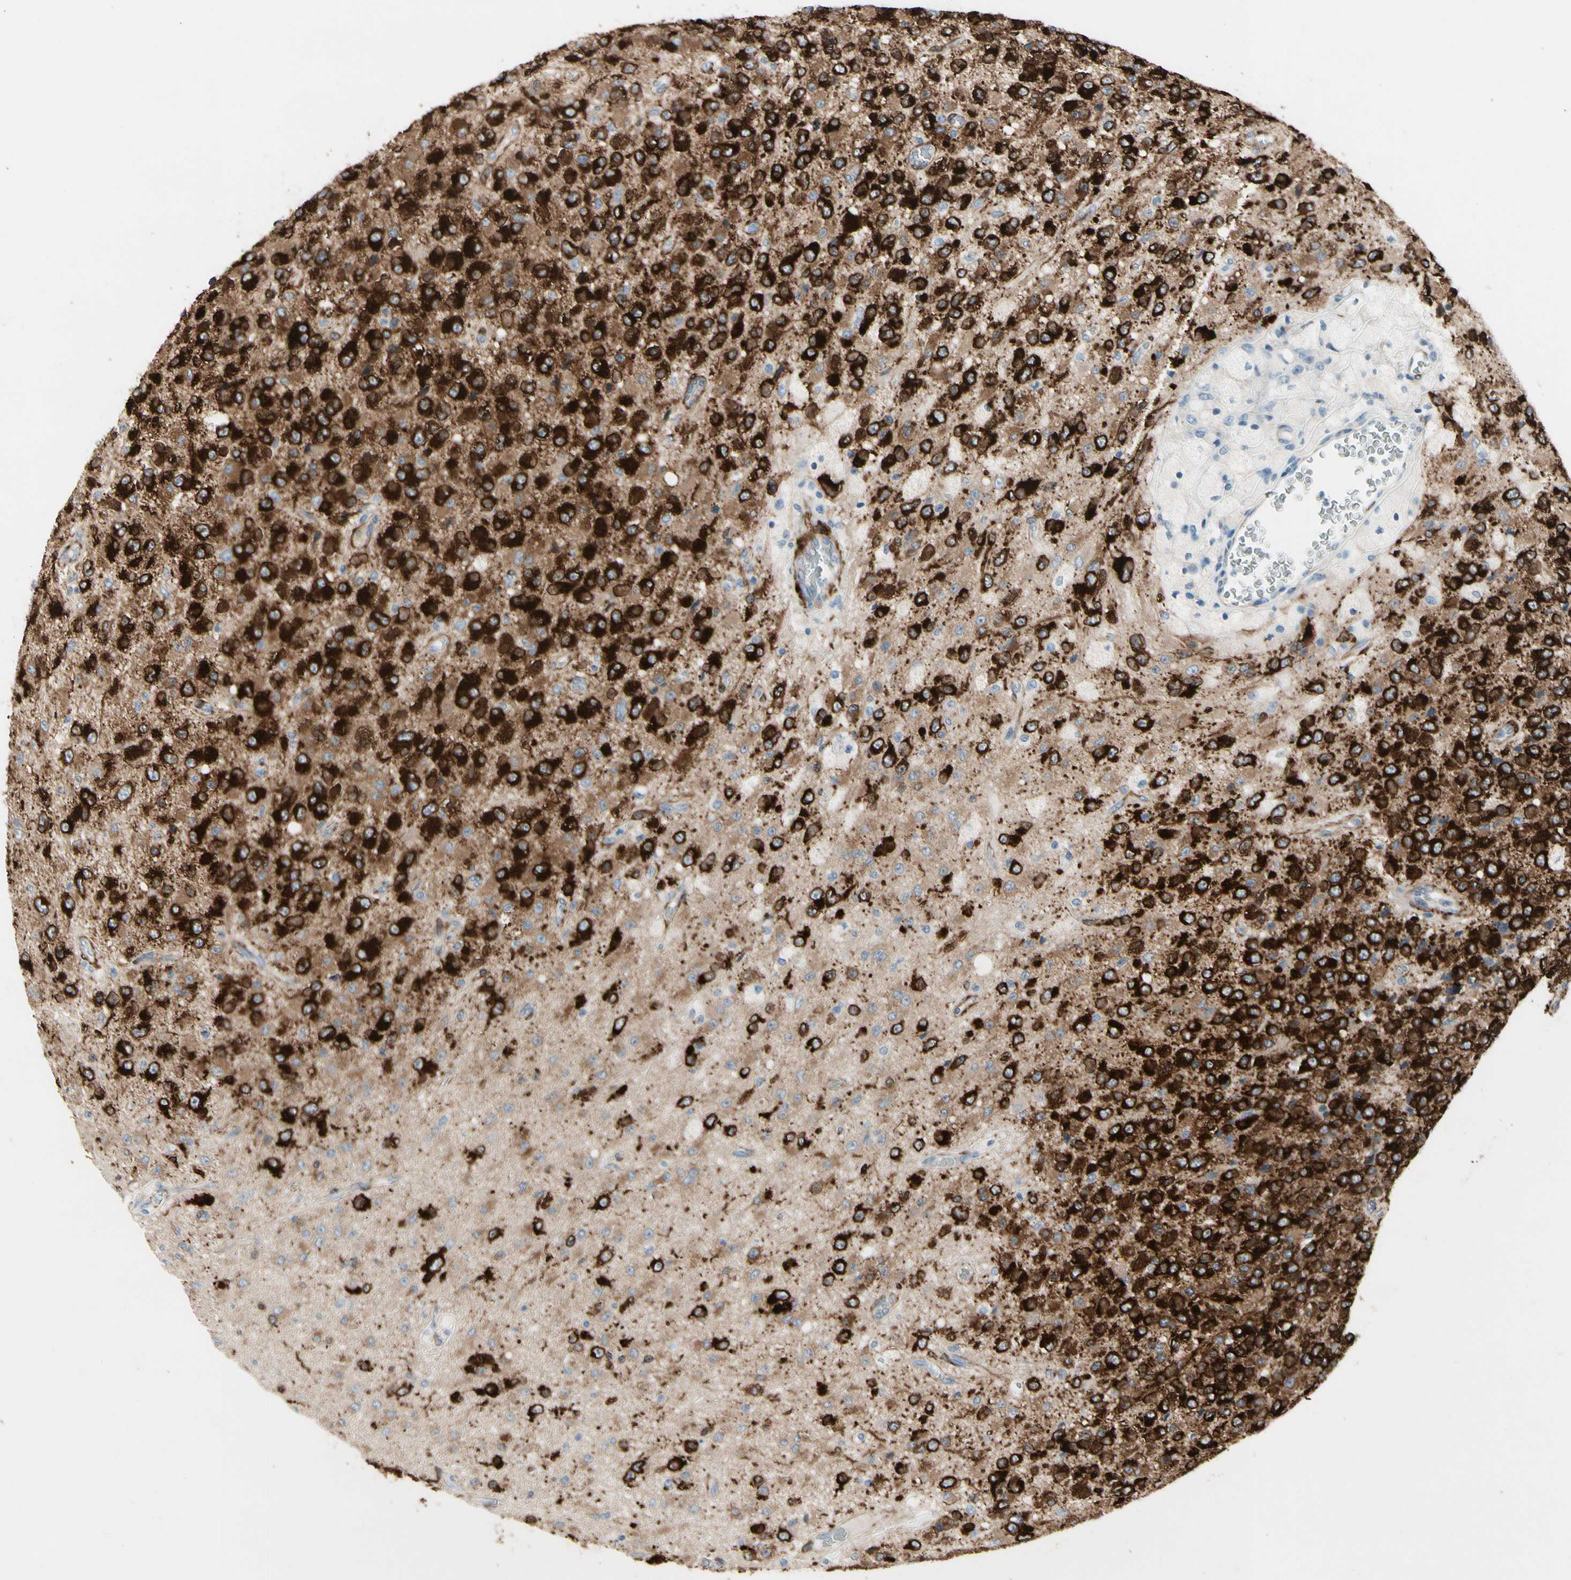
{"staining": {"intensity": "strong", "quantity": ">75%", "location": "cytoplasmic/membranous"}, "tissue": "glioma", "cell_type": "Tumor cells", "image_type": "cancer", "snomed": [{"axis": "morphology", "description": "Glioma, malignant, High grade"}, {"axis": "topography", "description": "pancreas cauda"}], "caption": "Human high-grade glioma (malignant) stained with a protein marker shows strong staining in tumor cells.", "gene": "MAP2", "patient": {"sex": "male", "age": 60}}